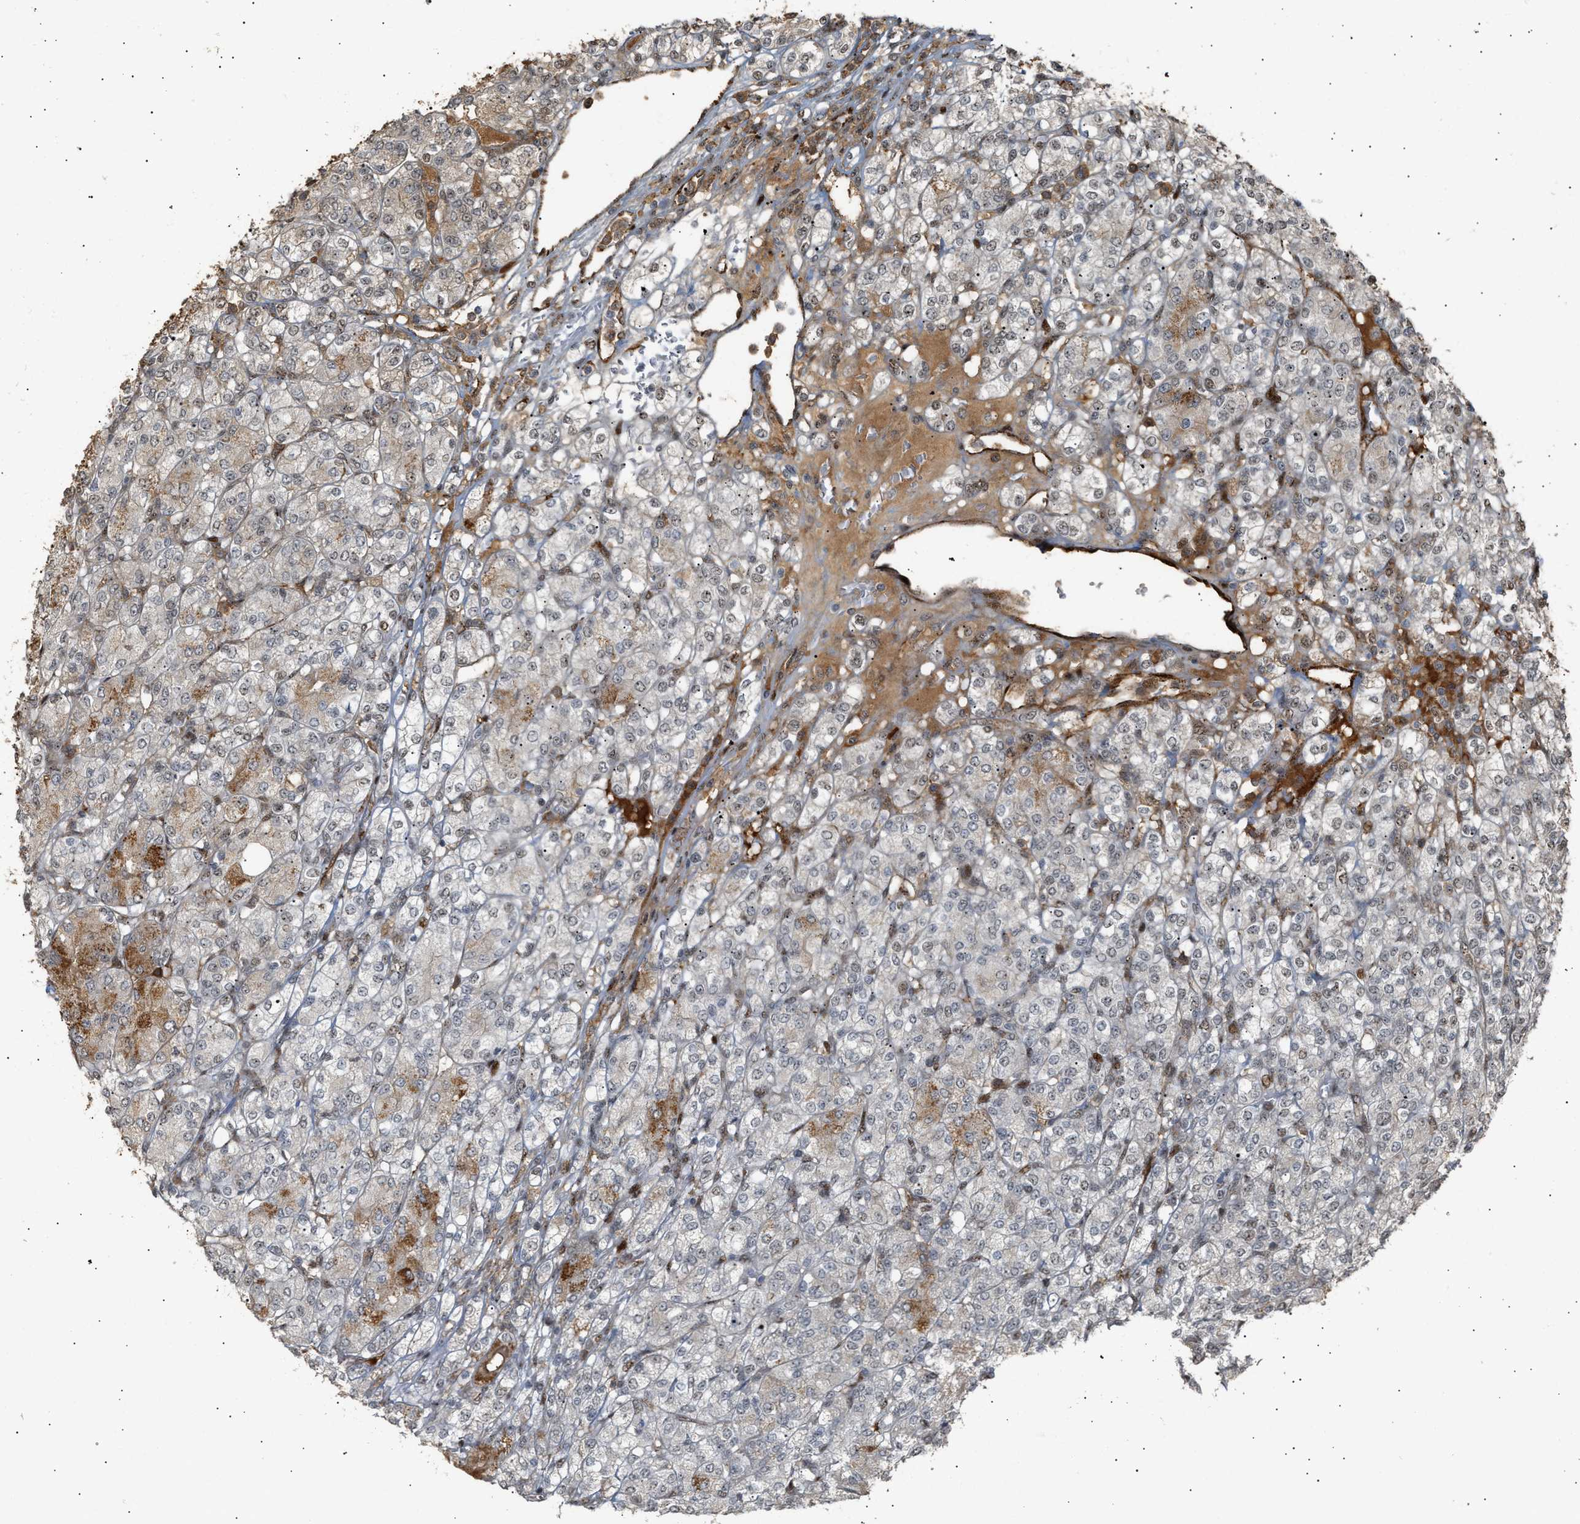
{"staining": {"intensity": "negative", "quantity": "none", "location": "none"}, "tissue": "renal cancer", "cell_type": "Tumor cells", "image_type": "cancer", "snomed": [{"axis": "morphology", "description": "Adenocarcinoma, NOS"}, {"axis": "topography", "description": "Kidney"}], "caption": "Photomicrograph shows no protein positivity in tumor cells of renal adenocarcinoma tissue. (Brightfield microscopy of DAB immunohistochemistry (IHC) at high magnification).", "gene": "ZFAND5", "patient": {"sex": "male", "age": 77}}